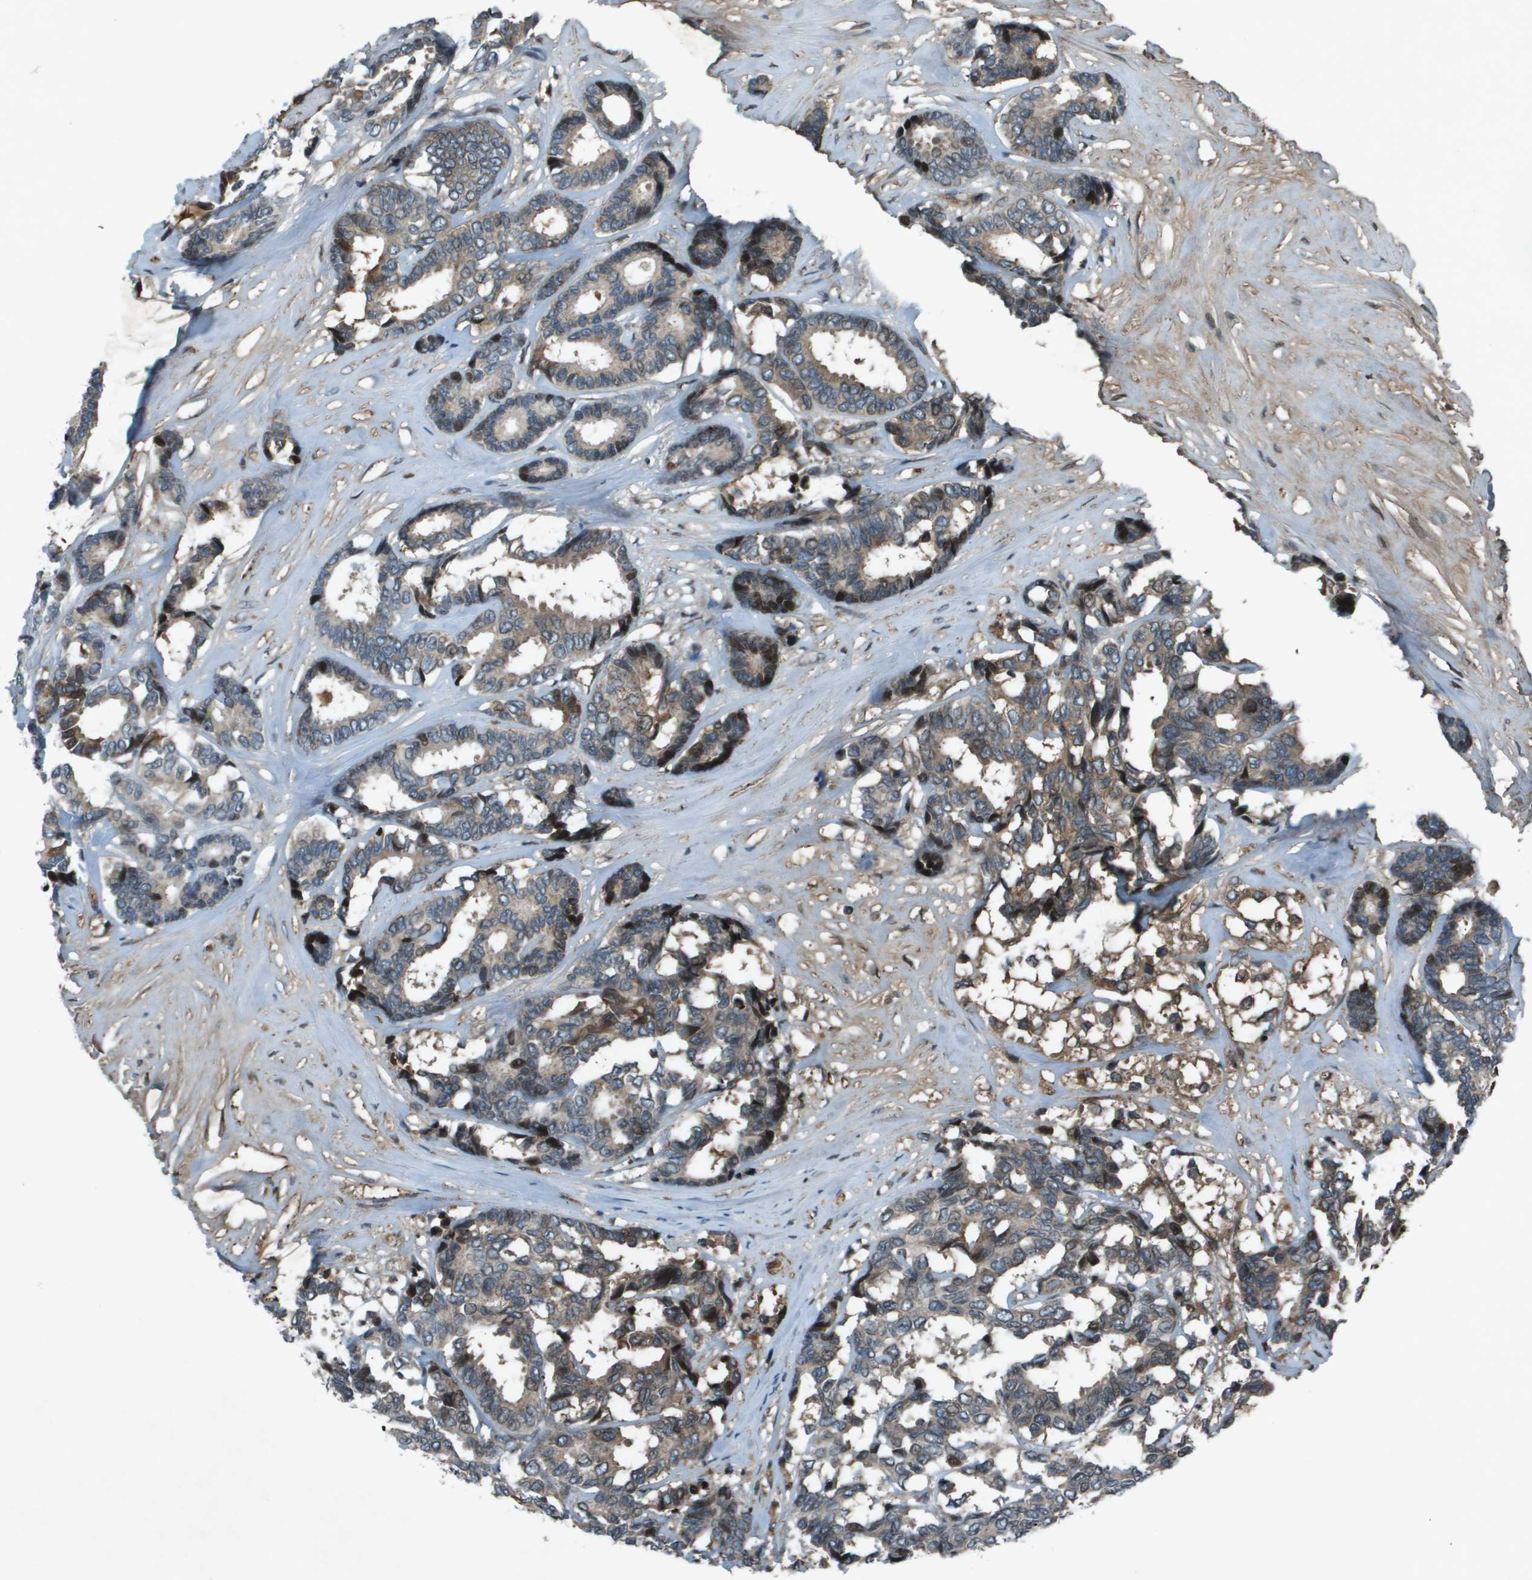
{"staining": {"intensity": "weak", "quantity": "25%-75%", "location": "cytoplasmic/membranous"}, "tissue": "breast cancer", "cell_type": "Tumor cells", "image_type": "cancer", "snomed": [{"axis": "morphology", "description": "Duct carcinoma"}, {"axis": "topography", "description": "Breast"}], "caption": "Brown immunohistochemical staining in human infiltrating ductal carcinoma (breast) shows weak cytoplasmic/membranous staining in about 25%-75% of tumor cells.", "gene": "CXCL12", "patient": {"sex": "female", "age": 87}}